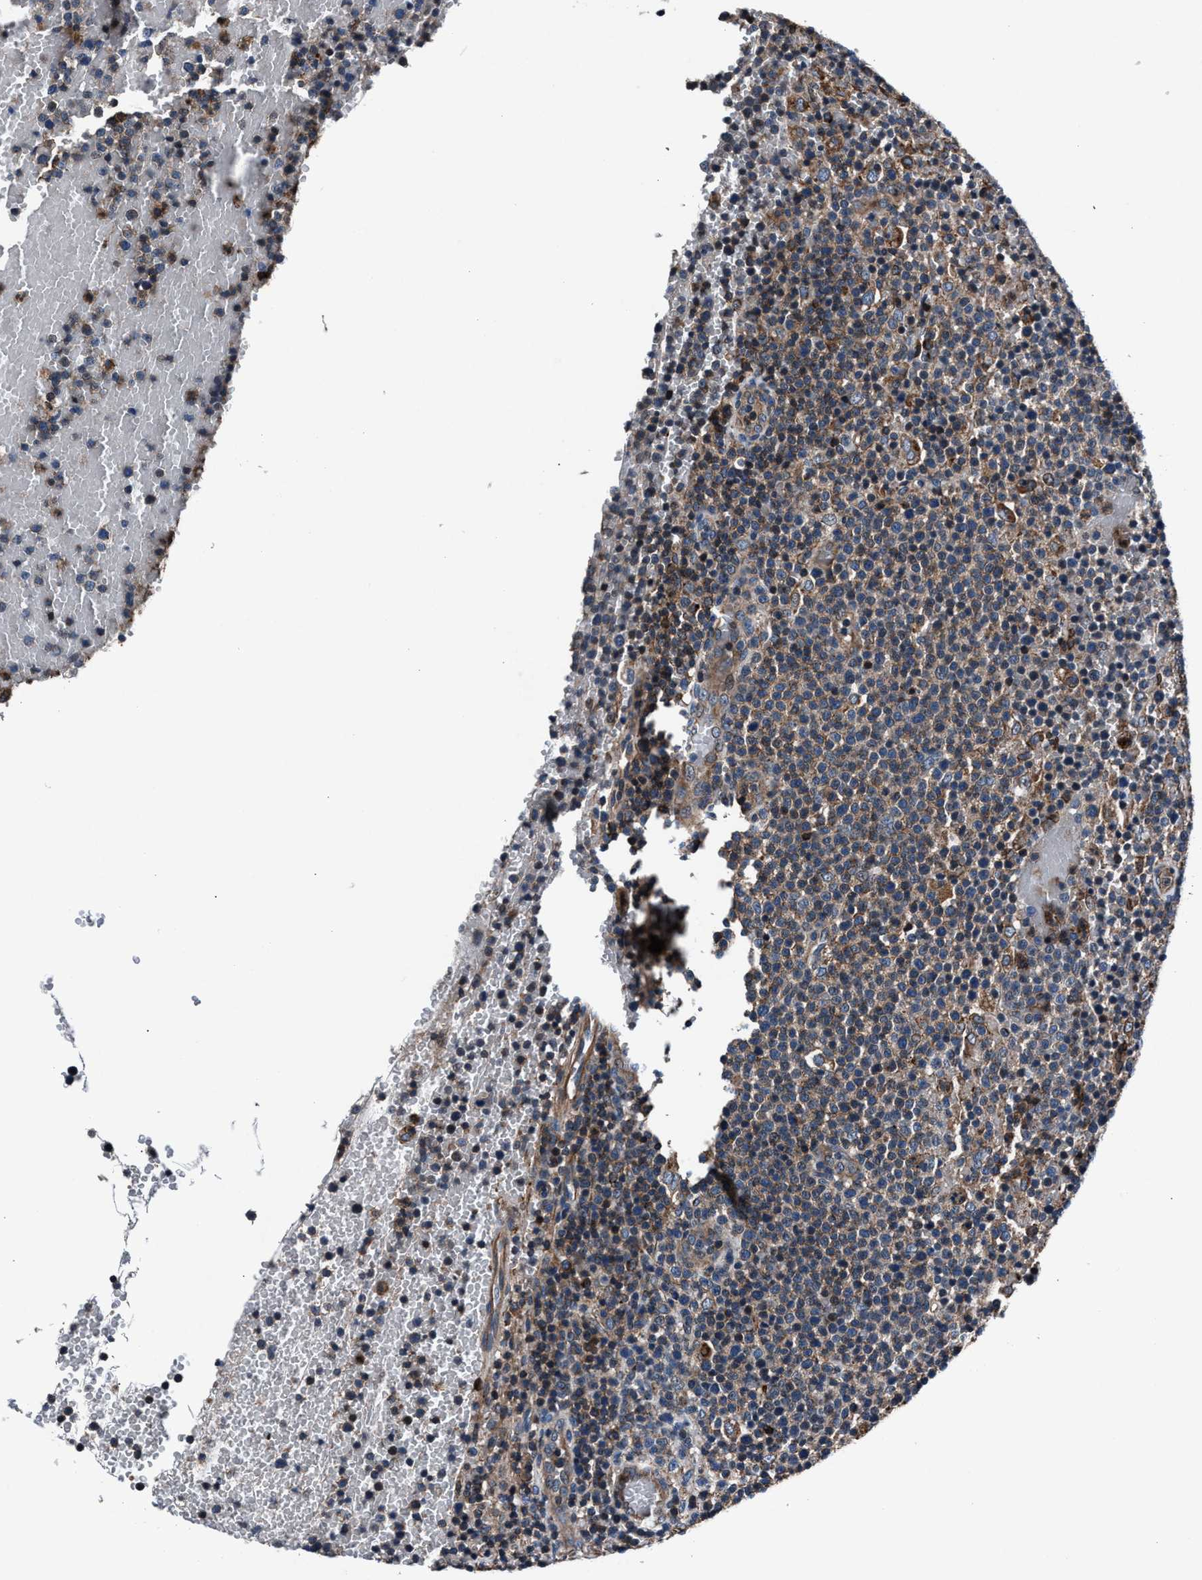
{"staining": {"intensity": "moderate", "quantity": "25%-75%", "location": "cytoplasmic/membranous"}, "tissue": "lymphoma", "cell_type": "Tumor cells", "image_type": "cancer", "snomed": [{"axis": "morphology", "description": "Malignant lymphoma, non-Hodgkin's type, High grade"}, {"axis": "topography", "description": "Lymph node"}], "caption": "Human malignant lymphoma, non-Hodgkin's type (high-grade) stained with a brown dye reveals moderate cytoplasmic/membranous positive staining in about 25%-75% of tumor cells.", "gene": "MFSD11", "patient": {"sex": "male", "age": 61}}